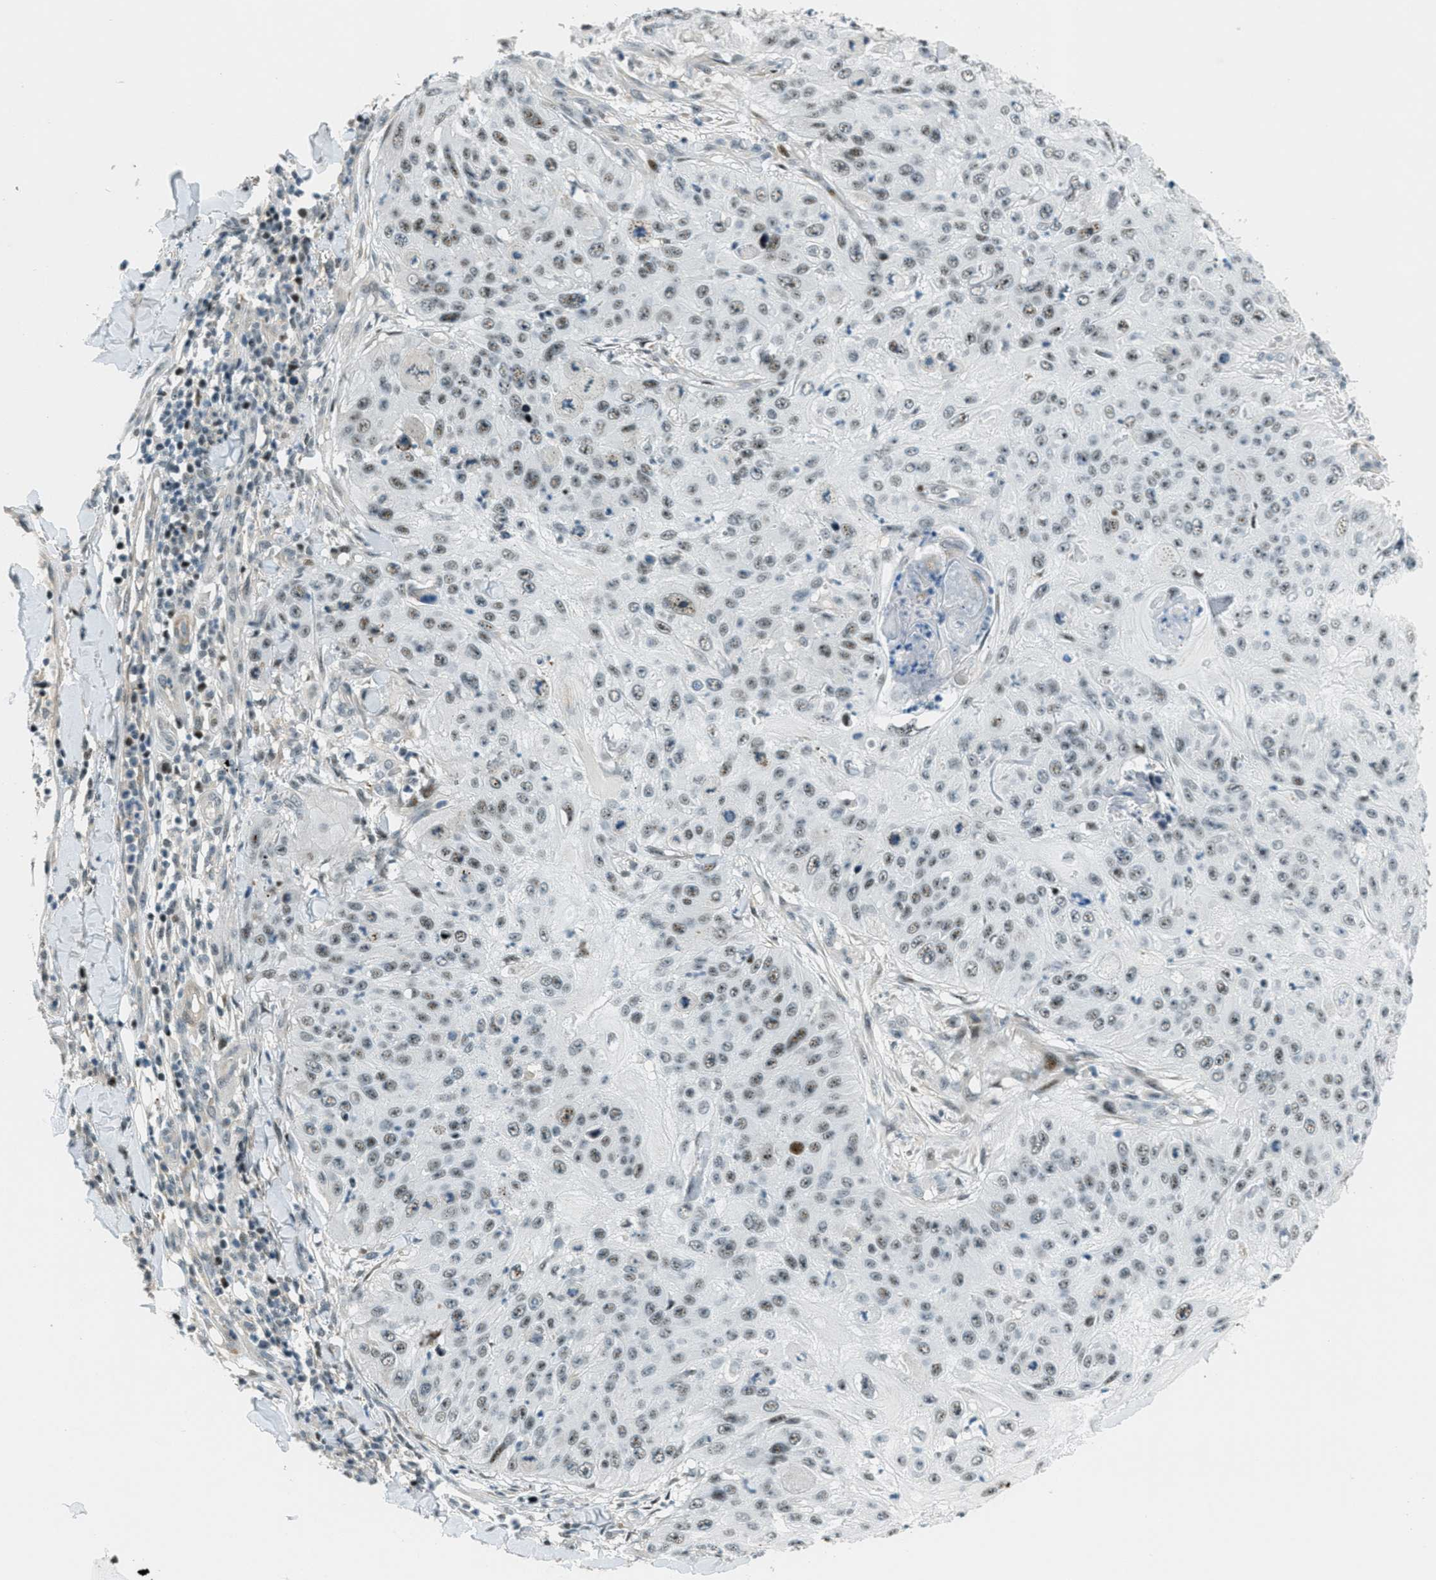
{"staining": {"intensity": "weak", "quantity": "25%-75%", "location": "nuclear"}, "tissue": "skin cancer", "cell_type": "Tumor cells", "image_type": "cancer", "snomed": [{"axis": "morphology", "description": "Squamous cell carcinoma, NOS"}, {"axis": "topography", "description": "Skin"}], "caption": "Skin squamous cell carcinoma stained with IHC demonstrates weak nuclear expression in approximately 25%-75% of tumor cells.", "gene": "ZDHHC23", "patient": {"sex": "female", "age": 80}}